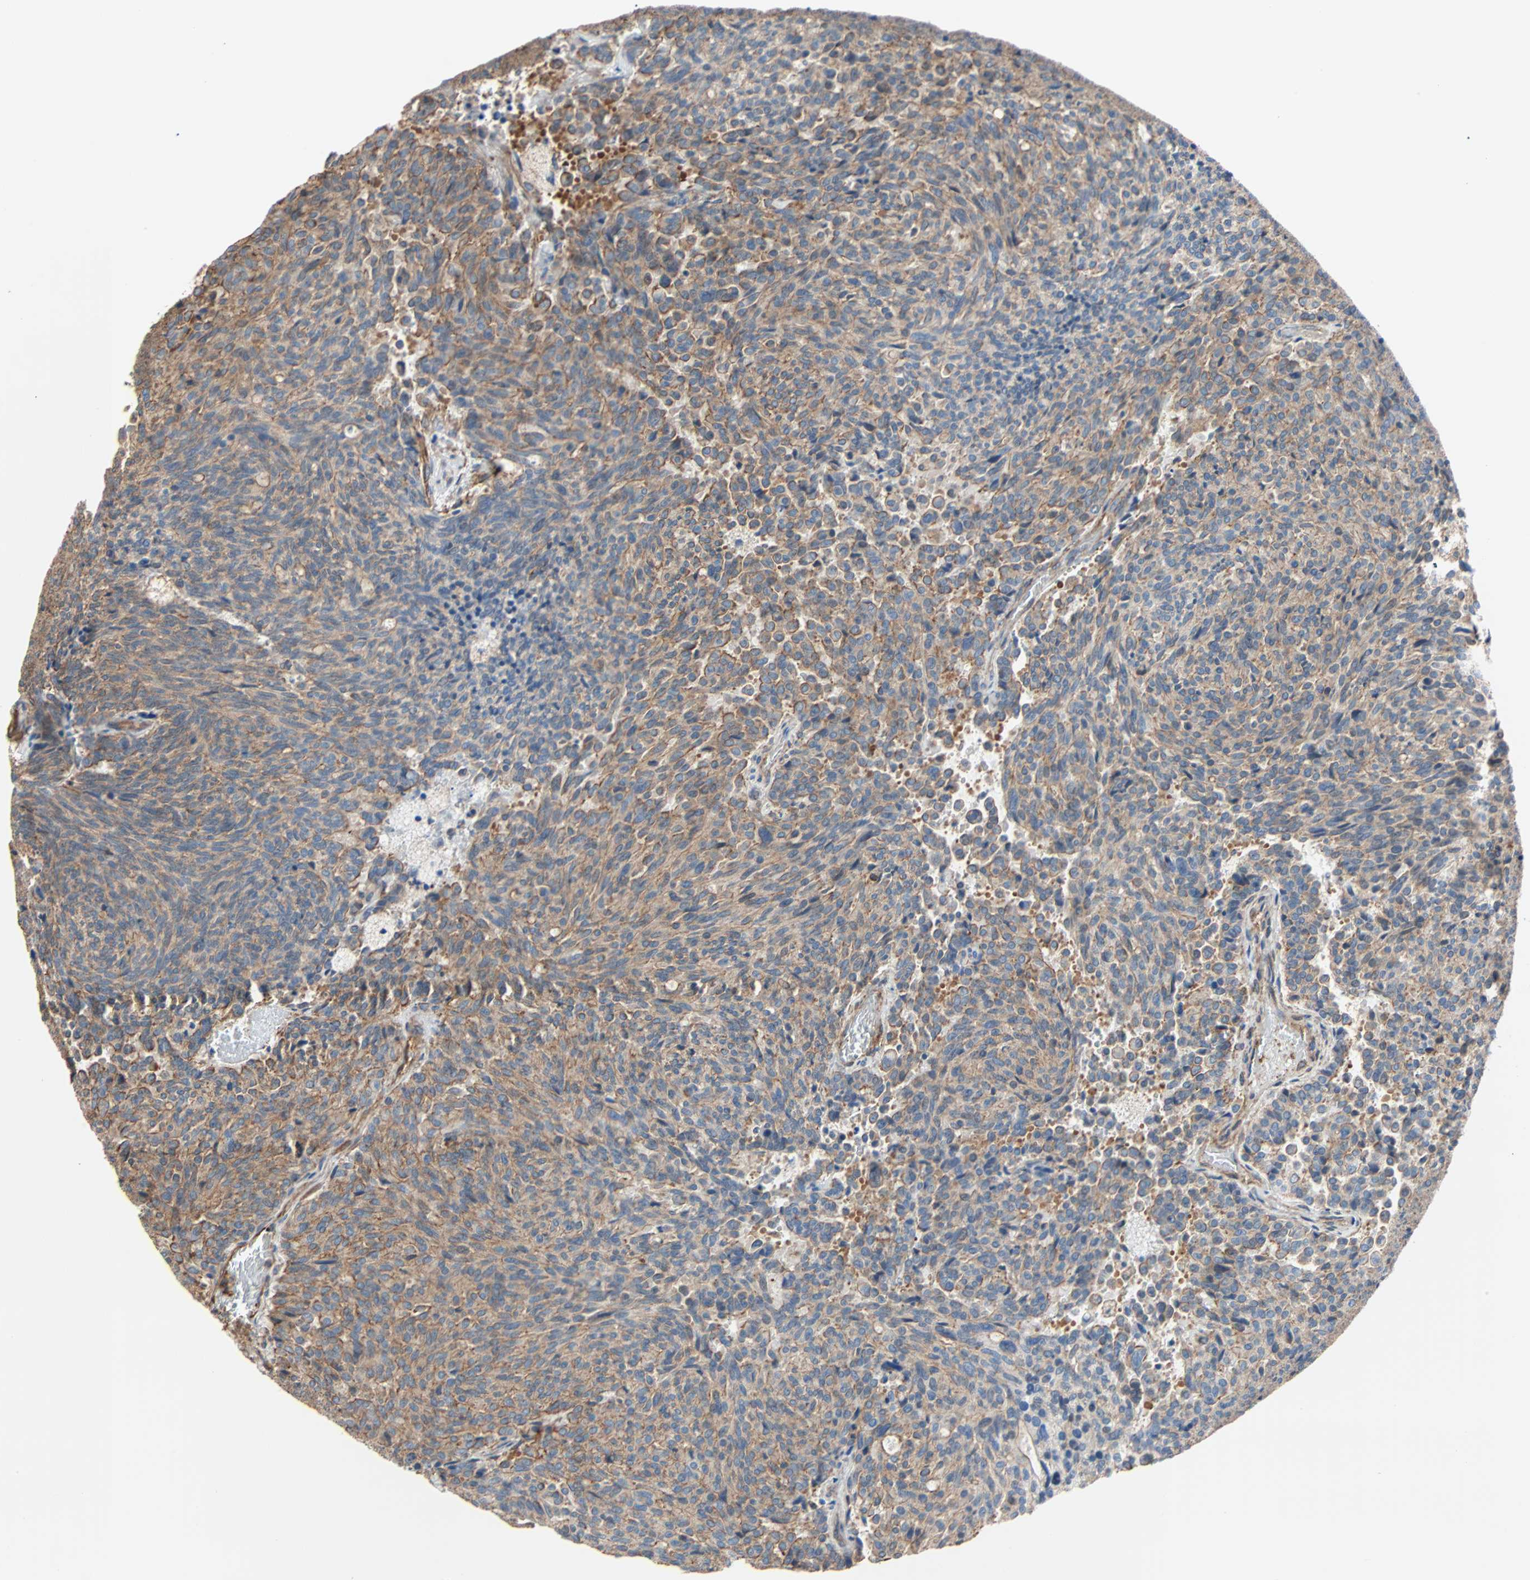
{"staining": {"intensity": "weak", "quantity": "25%-75%", "location": "cytoplasmic/membranous"}, "tissue": "carcinoid", "cell_type": "Tumor cells", "image_type": "cancer", "snomed": [{"axis": "morphology", "description": "Carcinoid, malignant, NOS"}, {"axis": "topography", "description": "Pancreas"}], "caption": "The micrograph displays immunohistochemical staining of carcinoid. There is weak cytoplasmic/membranous positivity is seen in about 25%-75% of tumor cells.", "gene": "GALNT10", "patient": {"sex": "female", "age": 54}}